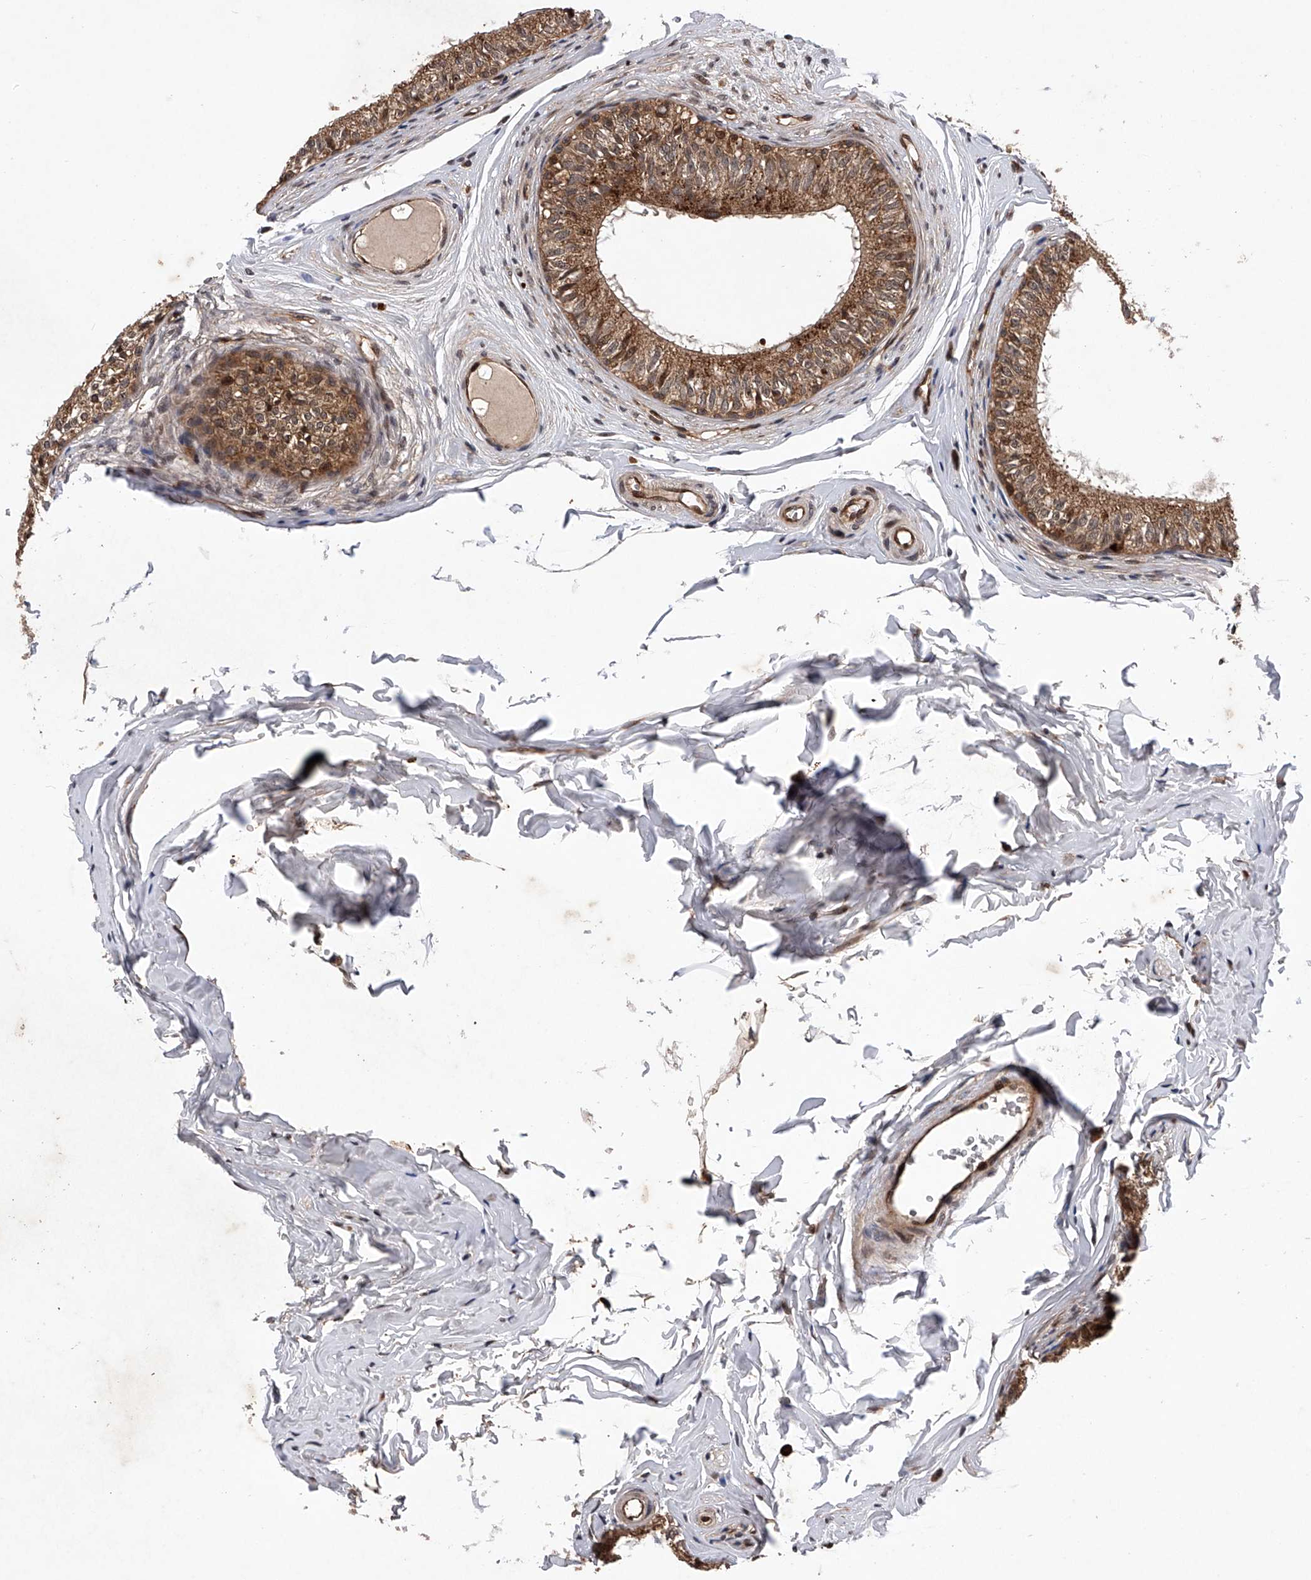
{"staining": {"intensity": "moderate", "quantity": ">75%", "location": "cytoplasmic/membranous,nuclear"}, "tissue": "epididymis", "cell_type": "Glandular cells", "image_type": "normal", "snomed": [{"axis": "morphology", "description": "Normal tissue, NOS"}, {"axis": "morphology", "description": "Seminoma in situ"}, {"axis": "topography", "description": "Testis"}, {"axis": "topography", "description": "Epididymis"}], "caption": "The histopathology image shows immunohistochemical staining of normal epididymis. There is moderate cytoplasmic/membranous,nuclear expression is appreciated in about >75% of glandular cells.", "gene": "MAP3K11", "patient": {"sex": "male", "age": 28}}